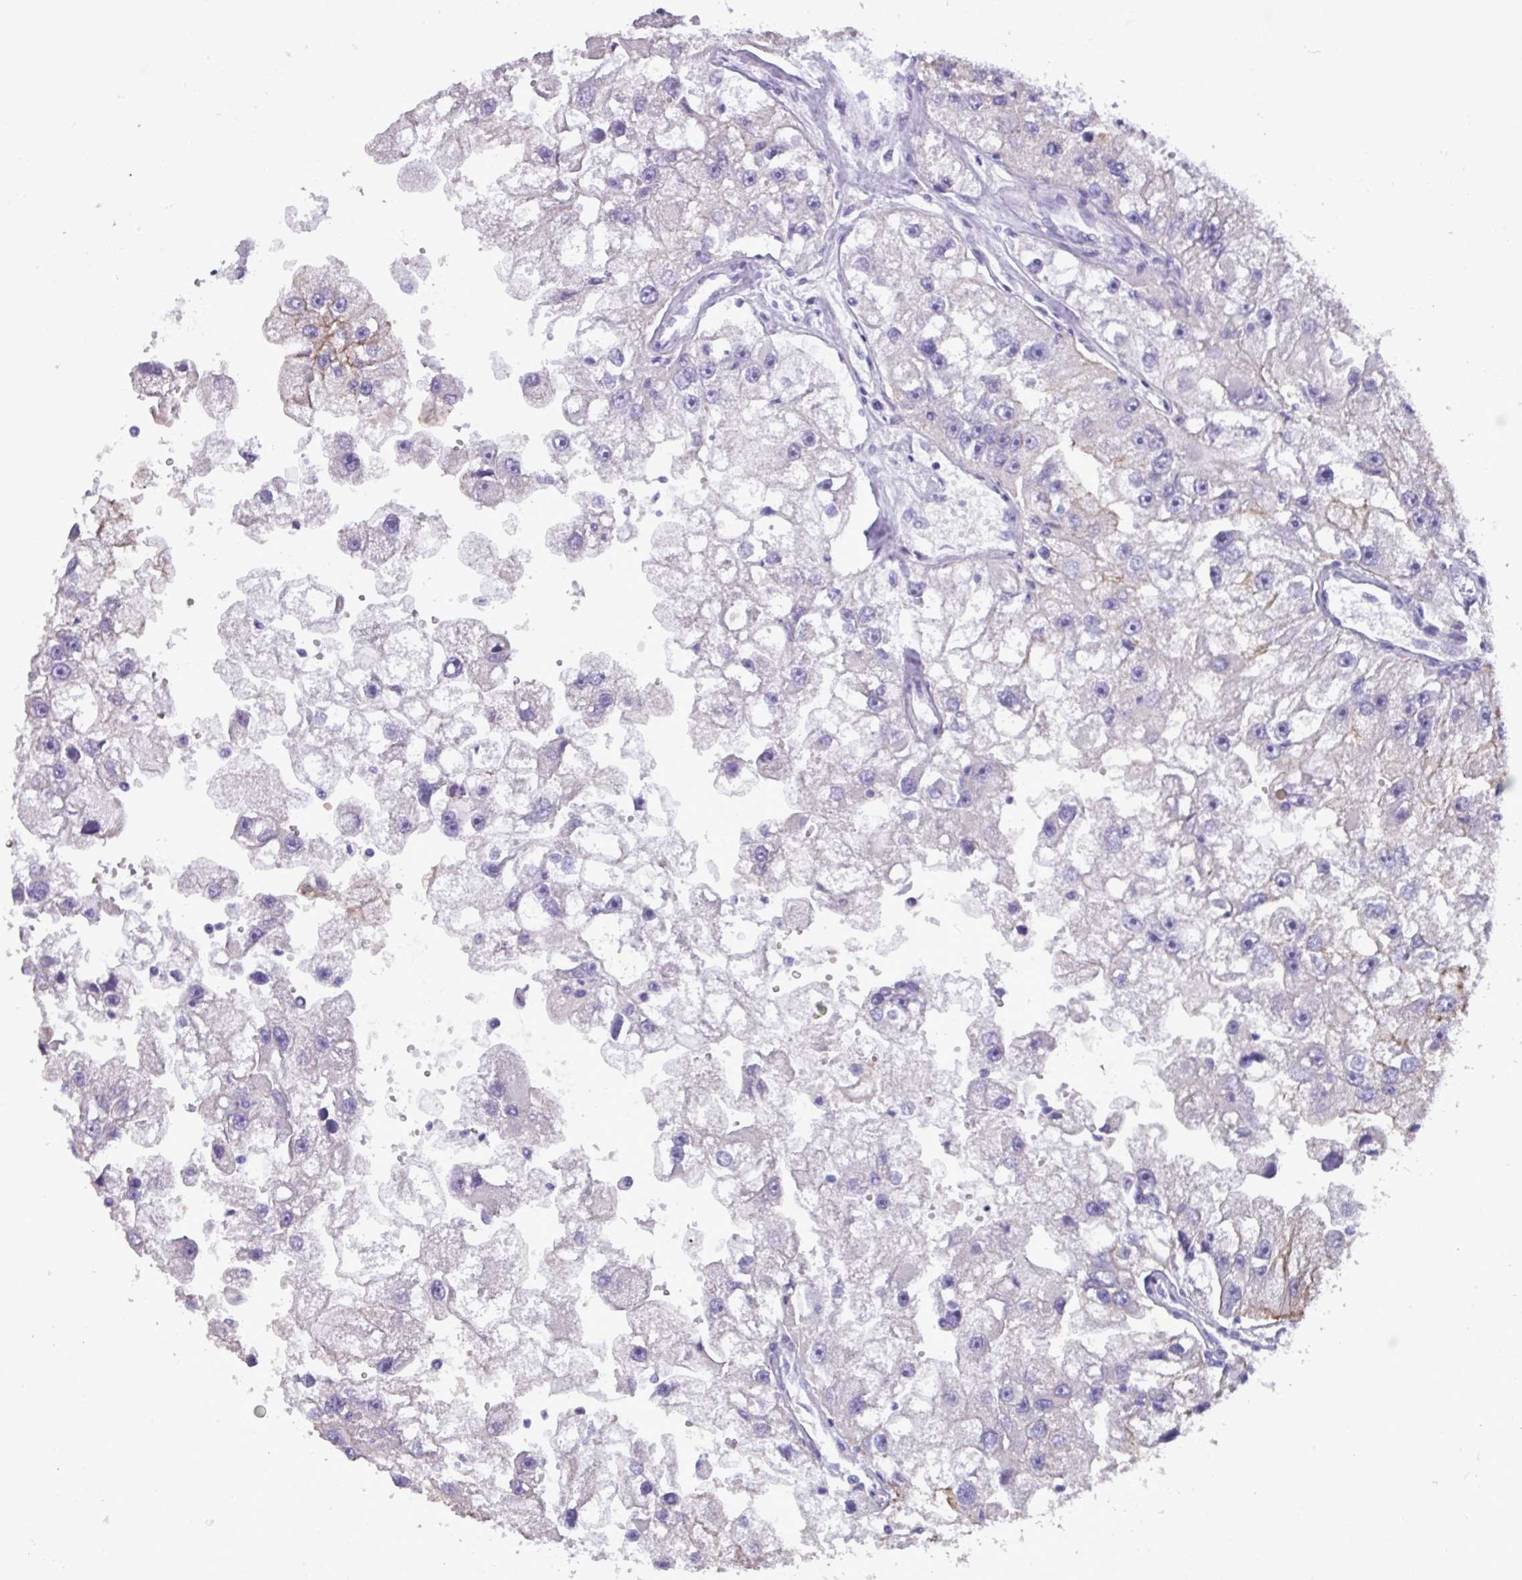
{"staining": {"intensity": "moderate", "quantity": "<25%", "location": "cytoplasmic/membranous"}, "tissue": "renal cancer", "cell_type": "Tumor cells", "image_type": "cancer", "snomed": [{"axis": "morphology", "description": "Adenocarcinoma, NOS"}, {"axis": "topography", "description": "Kidney"}], "caption": "Immunohistochemical staining of human adenocarcinoma (renal) shows moderate cytoplasmic/membranous protein expression in approximately <25% of tumor cells. Ihc stains the protein of interest in brown and the nuclei are stained blue.", "gene": "EPCAM", "patient": {"sex": "male", "age": 63}}